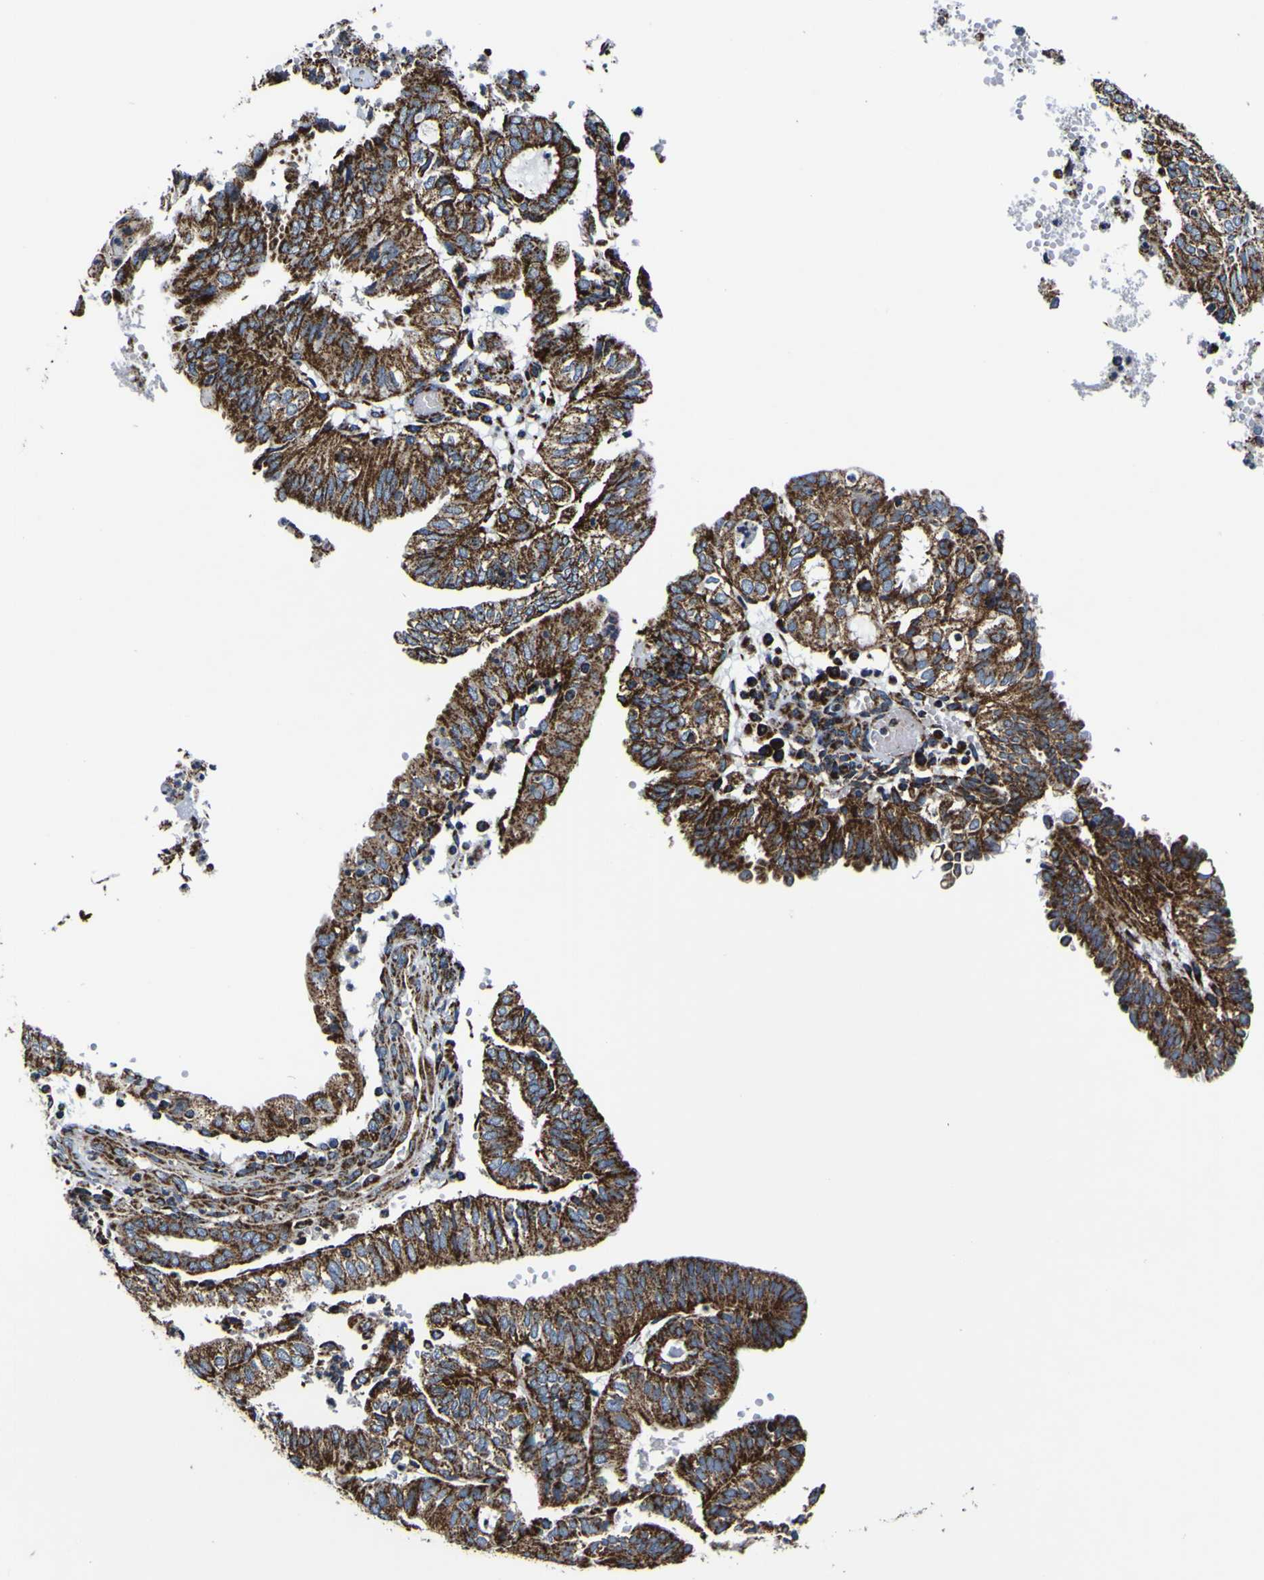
{"staining": {"intensity": "strong", "quantity": ">75%", "location": "cytoplasmic/membranous"}, "tissue": "endometrial cancer", "cell_type": "Tumor cells", "image_type": "cancer", "snomed": [{"axis": "morphology", "description": "Adenocarcinoma, NOS"}, {"axis": "topography", "description": "Uterus"}], "caption": "Tumor cells demonstrate high levels of strong cytoplasmic/membranous positivity in about >75% of cells in endometrial adenocarcinoma.", "gene": "PTRH2", "patient": {"sex": "female", "age": 60}}